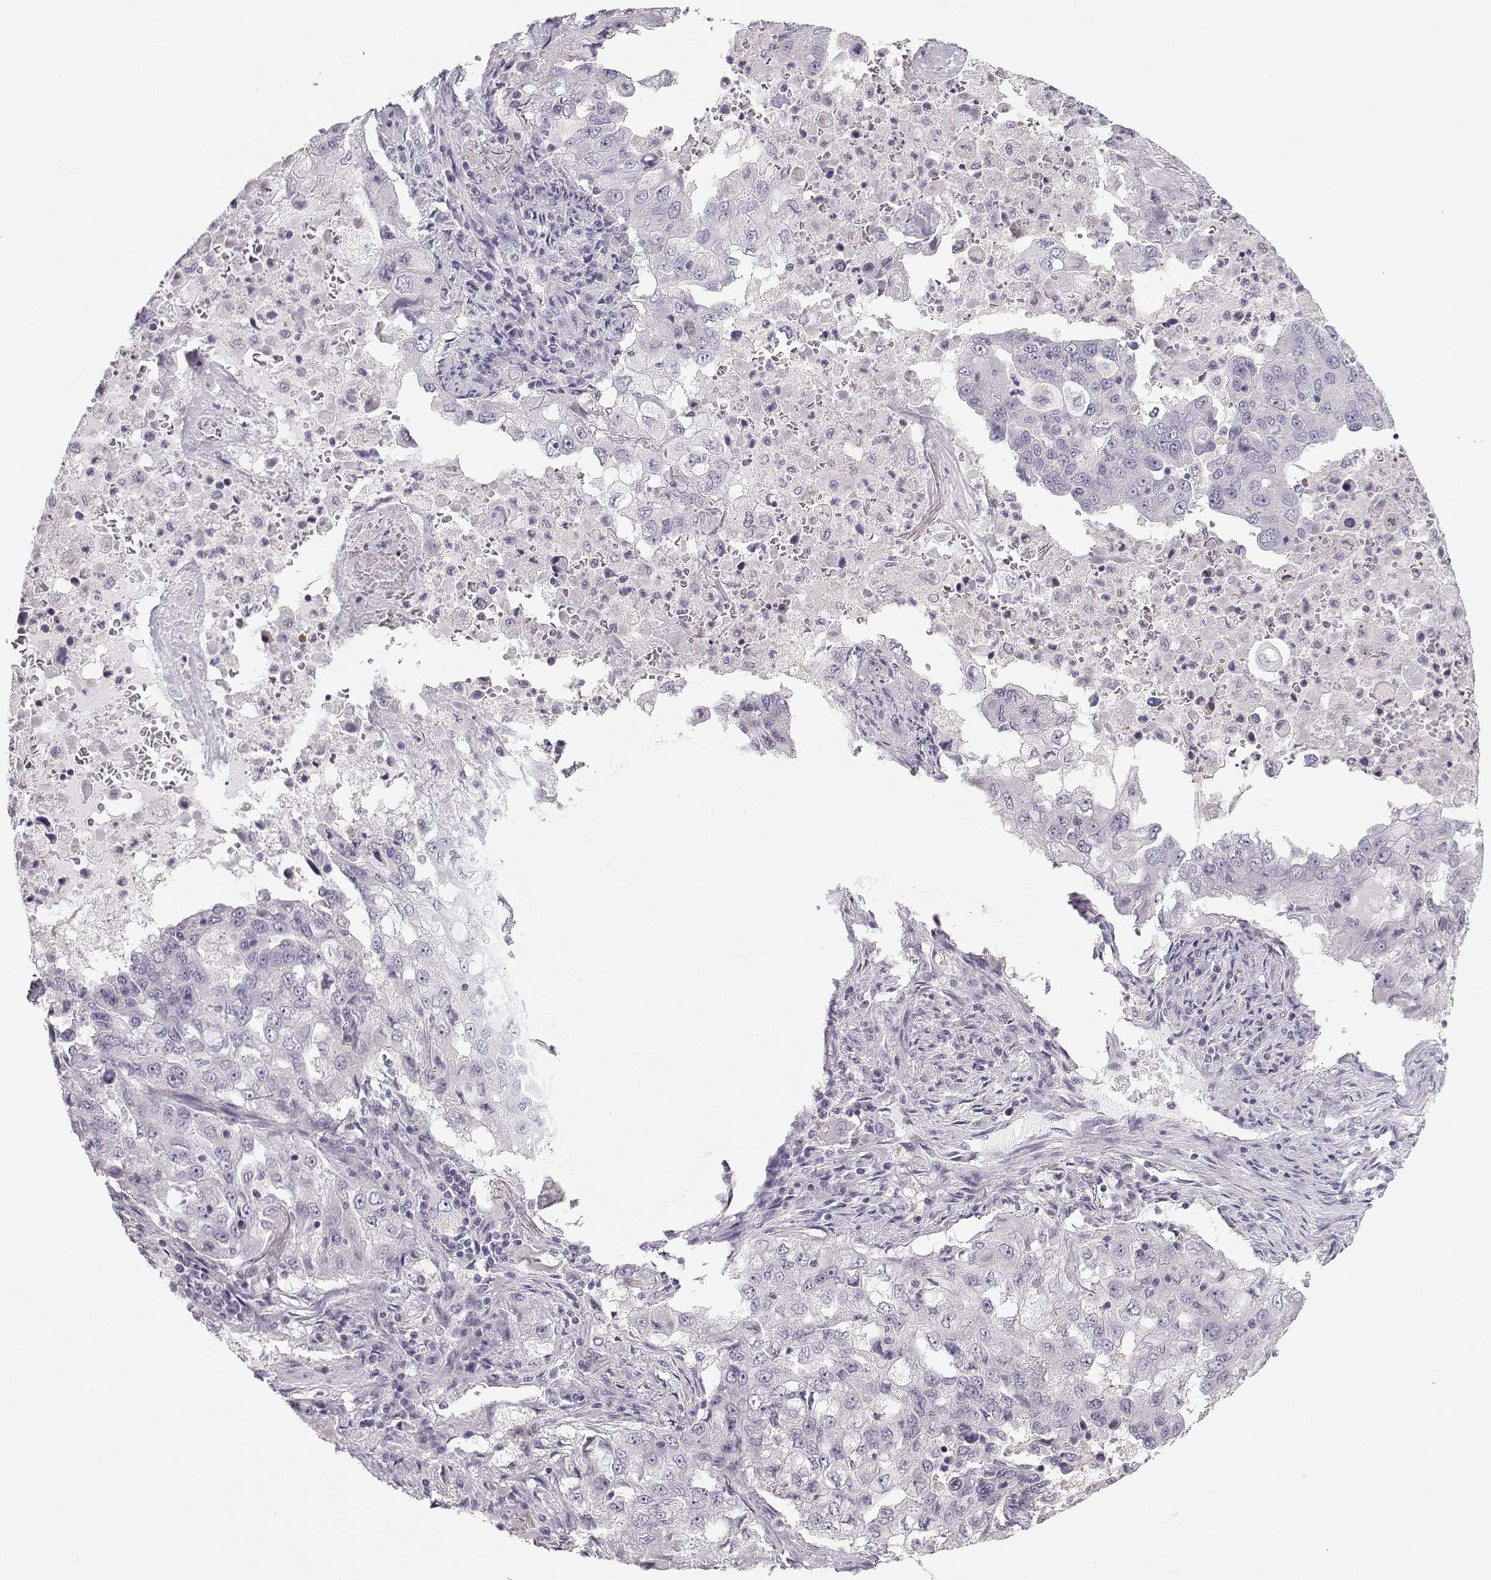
{"staining": {"intensity": "negative", "quantity": "none", "location": "none"}, "tissue": "lung cancer", "cell_type": "Tumor cells", "image_type": "cancer", "snomed": [{"axis": "morphology", "description": "Adenocarcinoma, NOS"}, {"axis": "topography", "description": "Lung"}], "caption": "This is an IHC micrograph of adenocarcinoma (lung). There is no positivity in tumor cells.", "gene": "MROH7", "patient": {"sex": "female", "age": 61}}